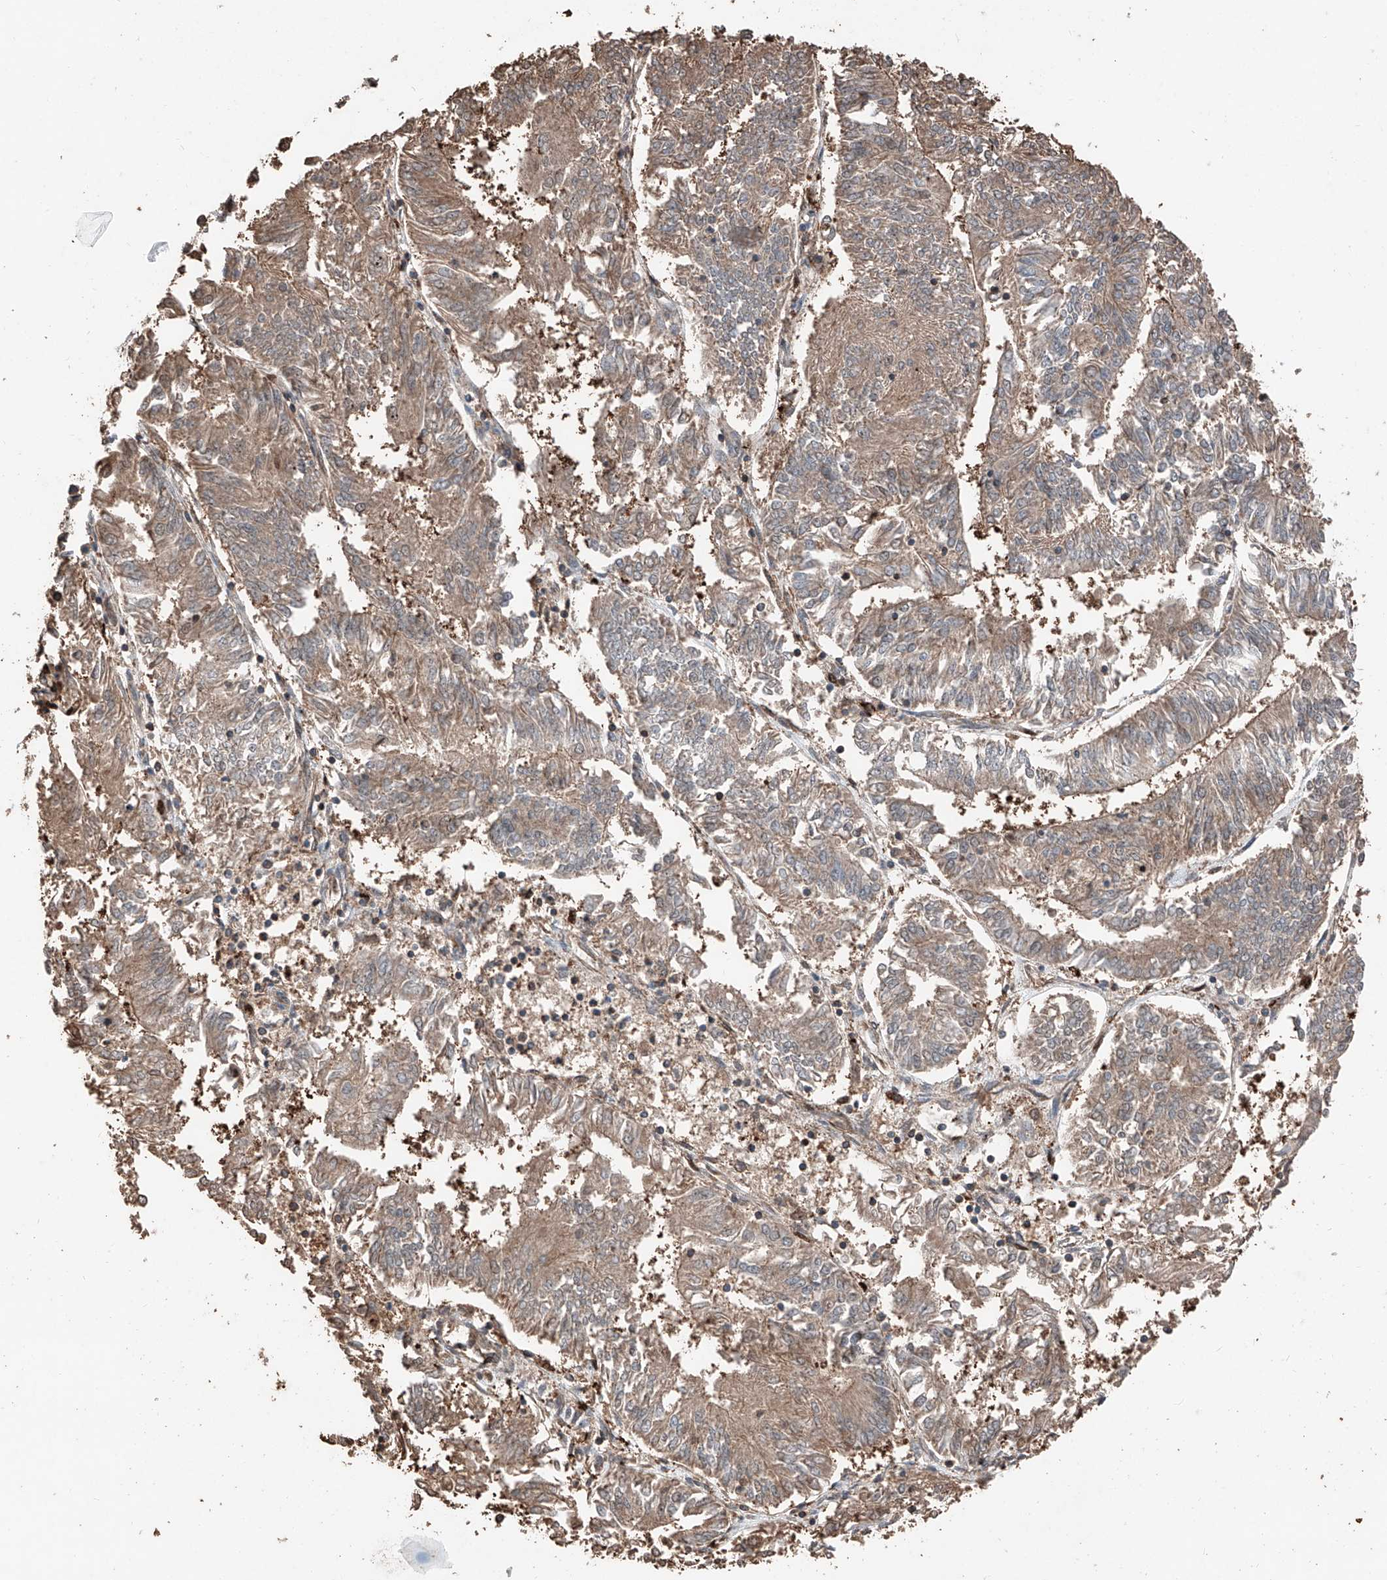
{"staining": {"intensity": "weak", "quantity": ">75%", "location": "cytoplasmic/membranous"}, "tissue": "endometrial cancer", "cell_type": "Tumor cells", "image_type": "cancer", "snomed": [{"axis": "morphology", "description": "Adenocarcinoma, NOS"}, {"axis": "topography", "description": "Endometrium"}], "caption": "A brown stain shows weak cytoplasmic/membranous expression of a protein in human endometrial cancer (adenocarcinoma) tumor cells. (DAB IHC, brown staining for protein, blue staining for nuclei).", "gene": "RMND1", "patient": {"sex": "female", "age": 58}}